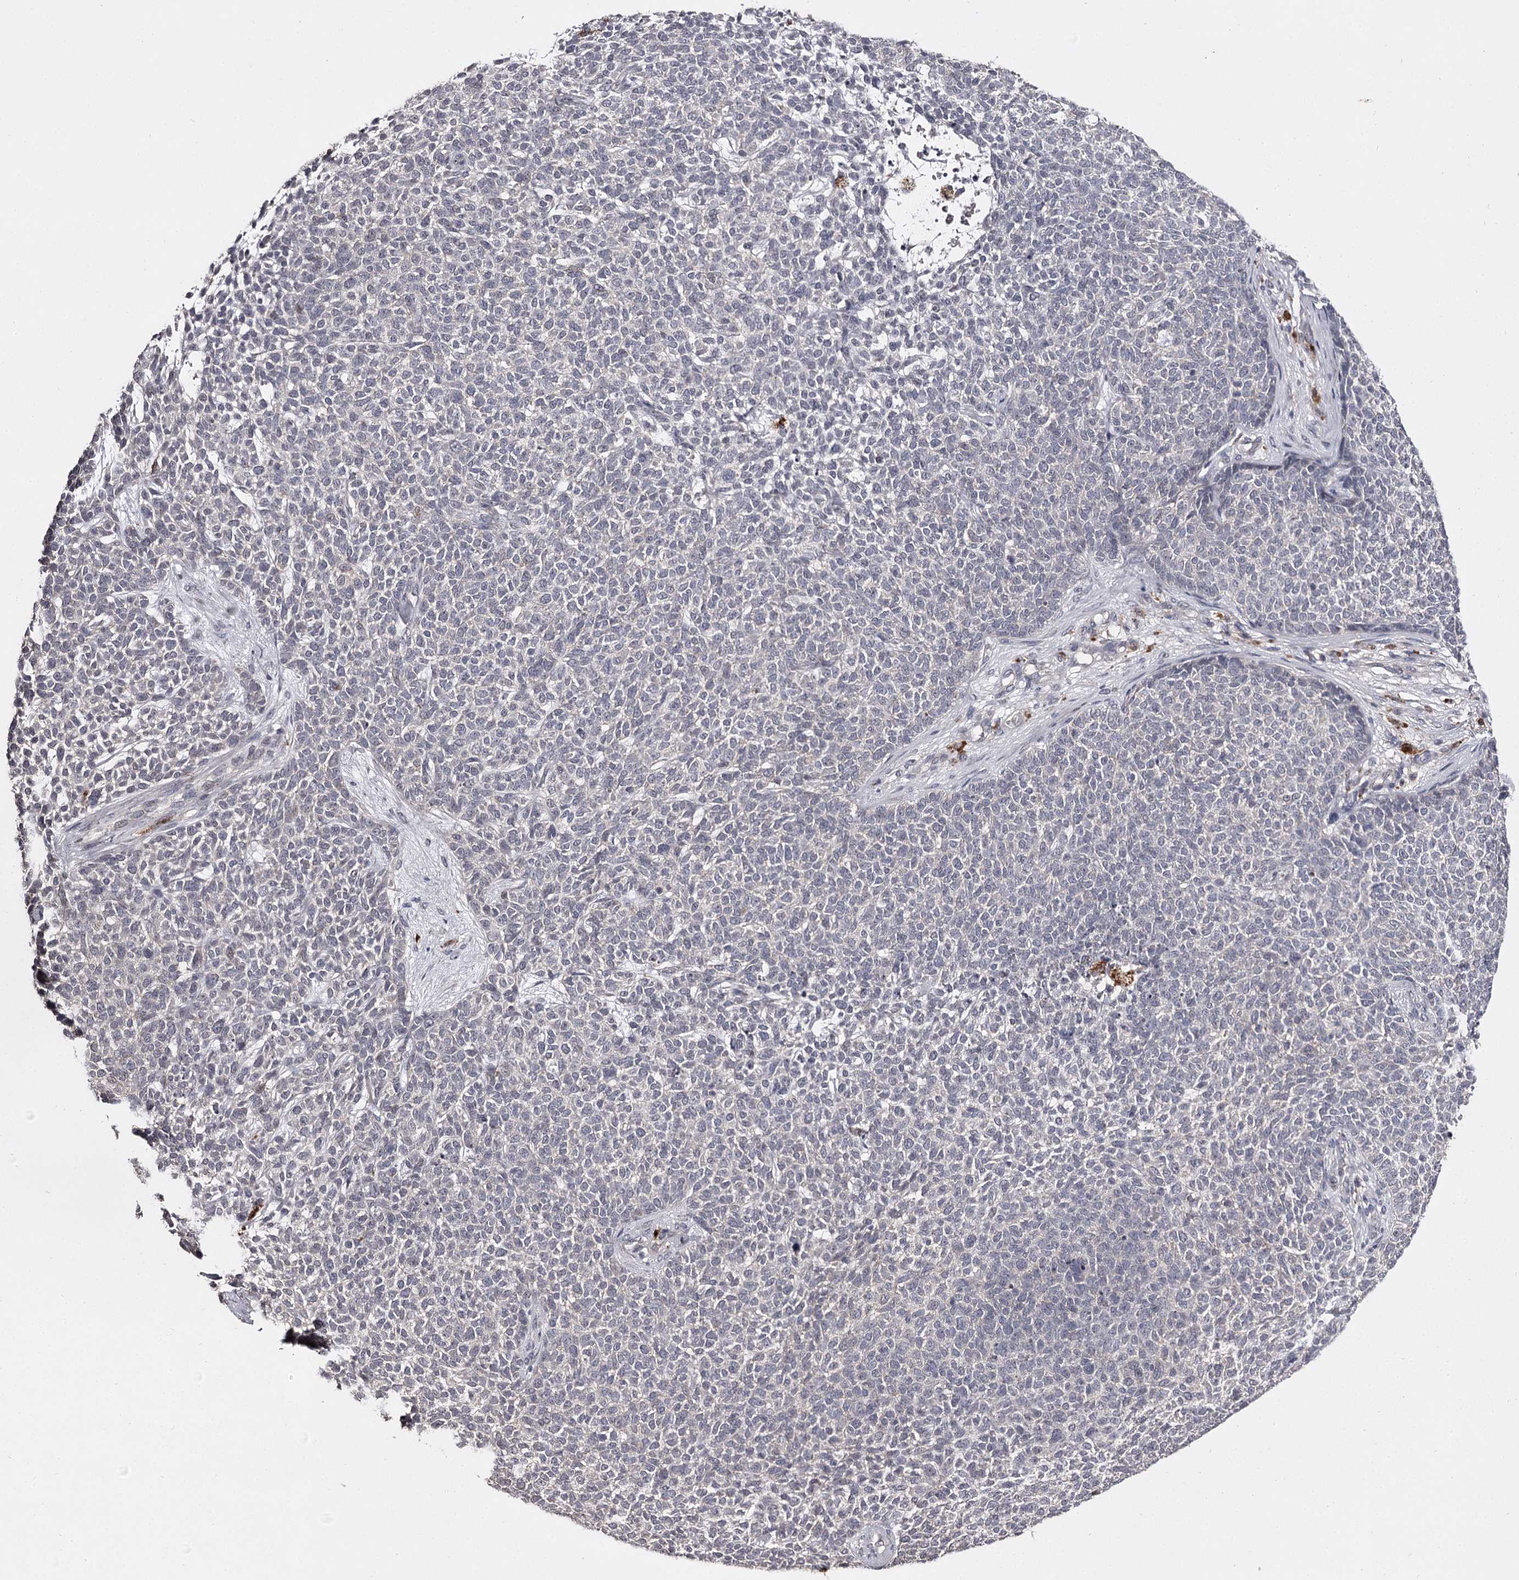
{"staining": {"intensity": "negative", "quantity": "none", "location": "none"}, "tissue": "skin cancer", "cell_type": "Tumor cells", "image_type": "cancer", "snomed": [{"axis": "morphology", "description": "Basal cell carcinoma"}, {"axis": "topography", "description": "Skin"}], "caption": "Skin basal cell carcinoma was stained to show a protein in brown. There is no significant staining in tumor cells. (DAB immunohistochemistry (IHC) with hematoxylin counter stain).", "gene": "SLC32A1", "patient": {"sex": "female", "age": 84}}